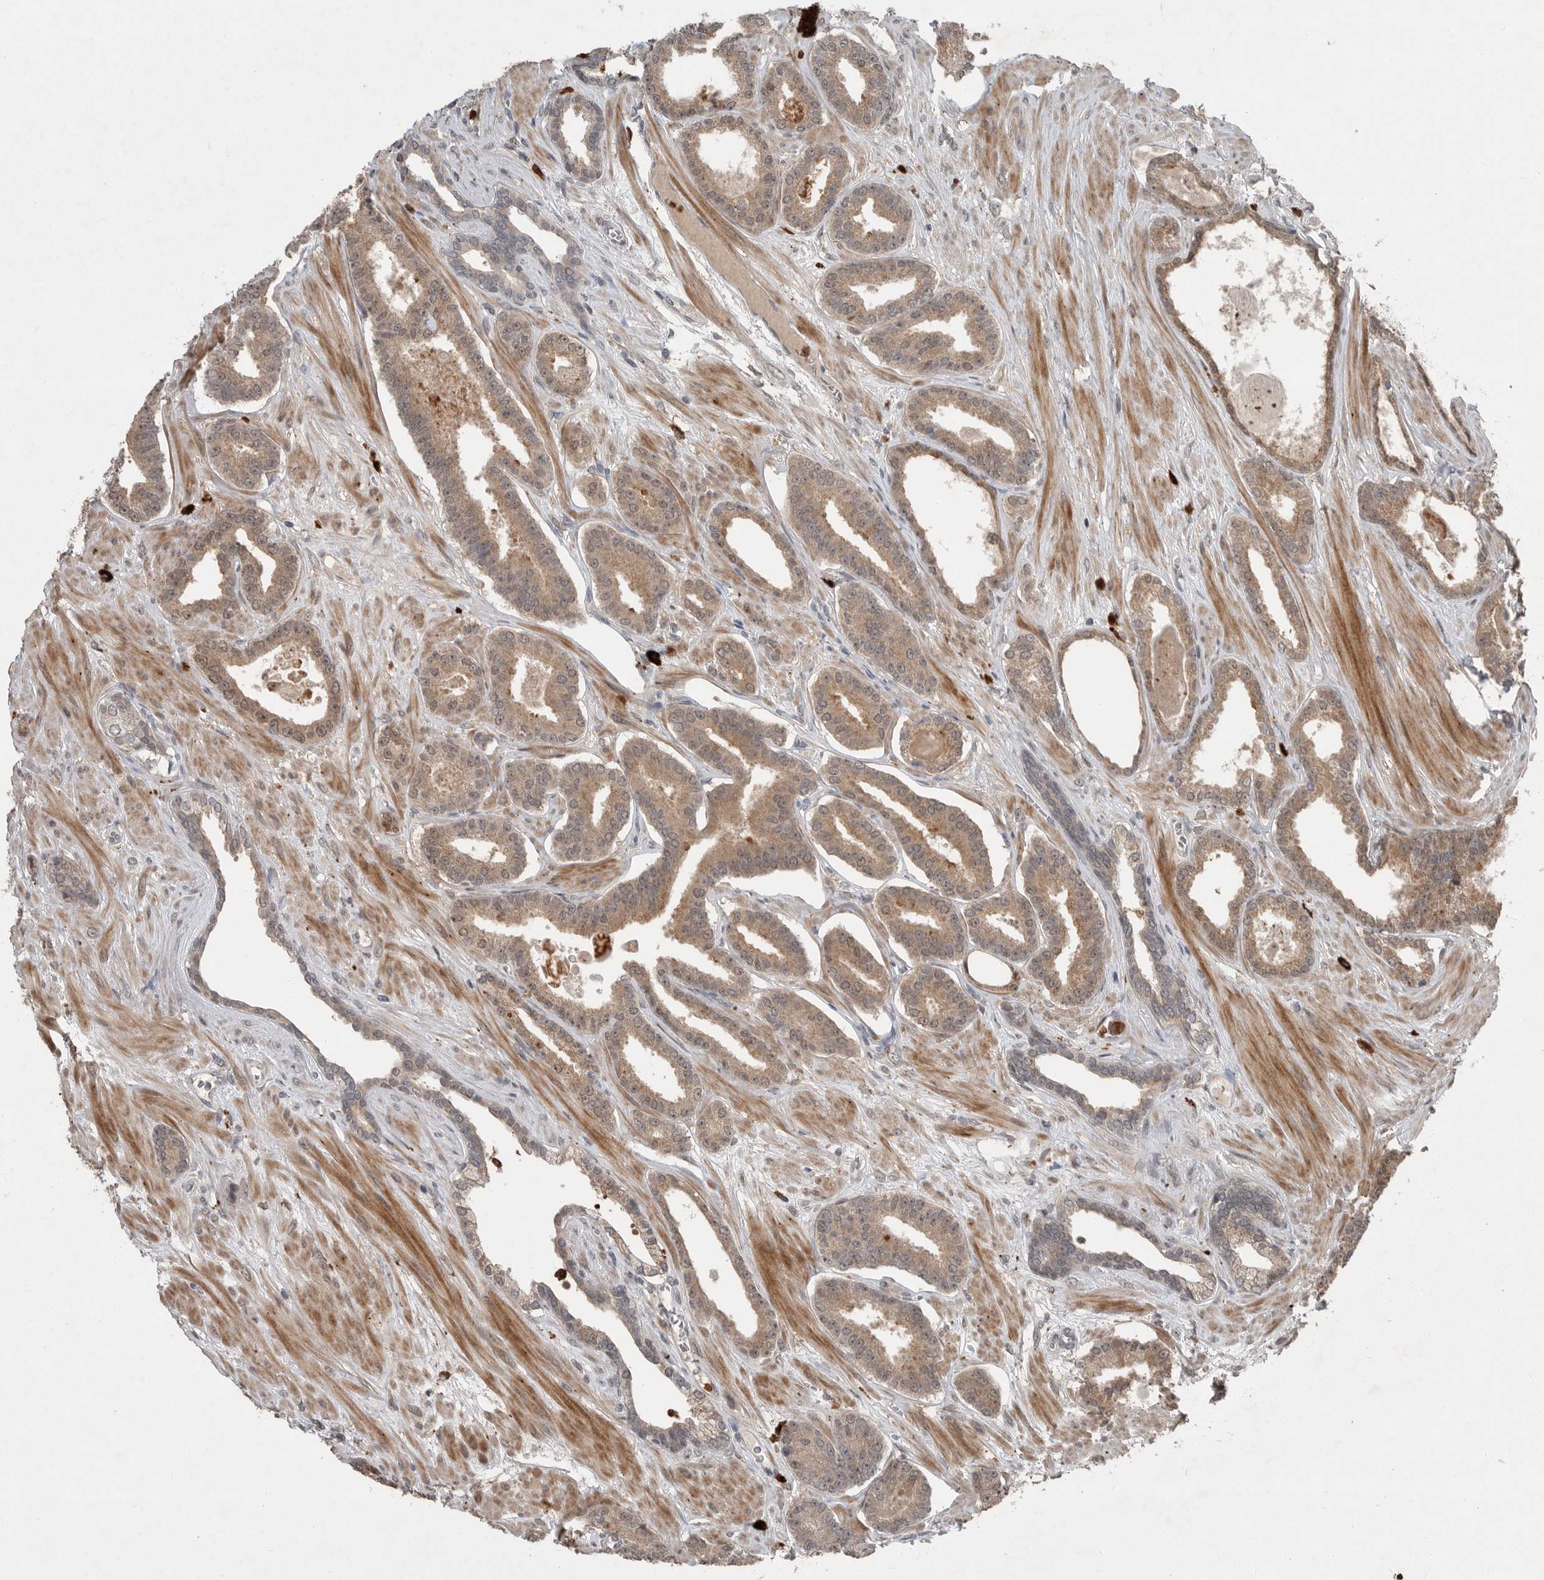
{"staining": {"intensity": "moderate", "quantity": ">75%", "location": "cytoplasmic/membranous"}, "tissue": "prostate cancer", "cell_type": "Tumor cells", "image_type": "cancer", "snomed": [{"axis": "morphology", "description": "Adenocarcinoma, Low grade"}, {"axis": "topography", "description": "Prostate"}], "caption": "Prostate low-grade adenocarcinoma stained with a protein marker reveals moderate staining in tumor cells.", "gene": "SCP2", "patient": {"sex": "male", "age": 70}}